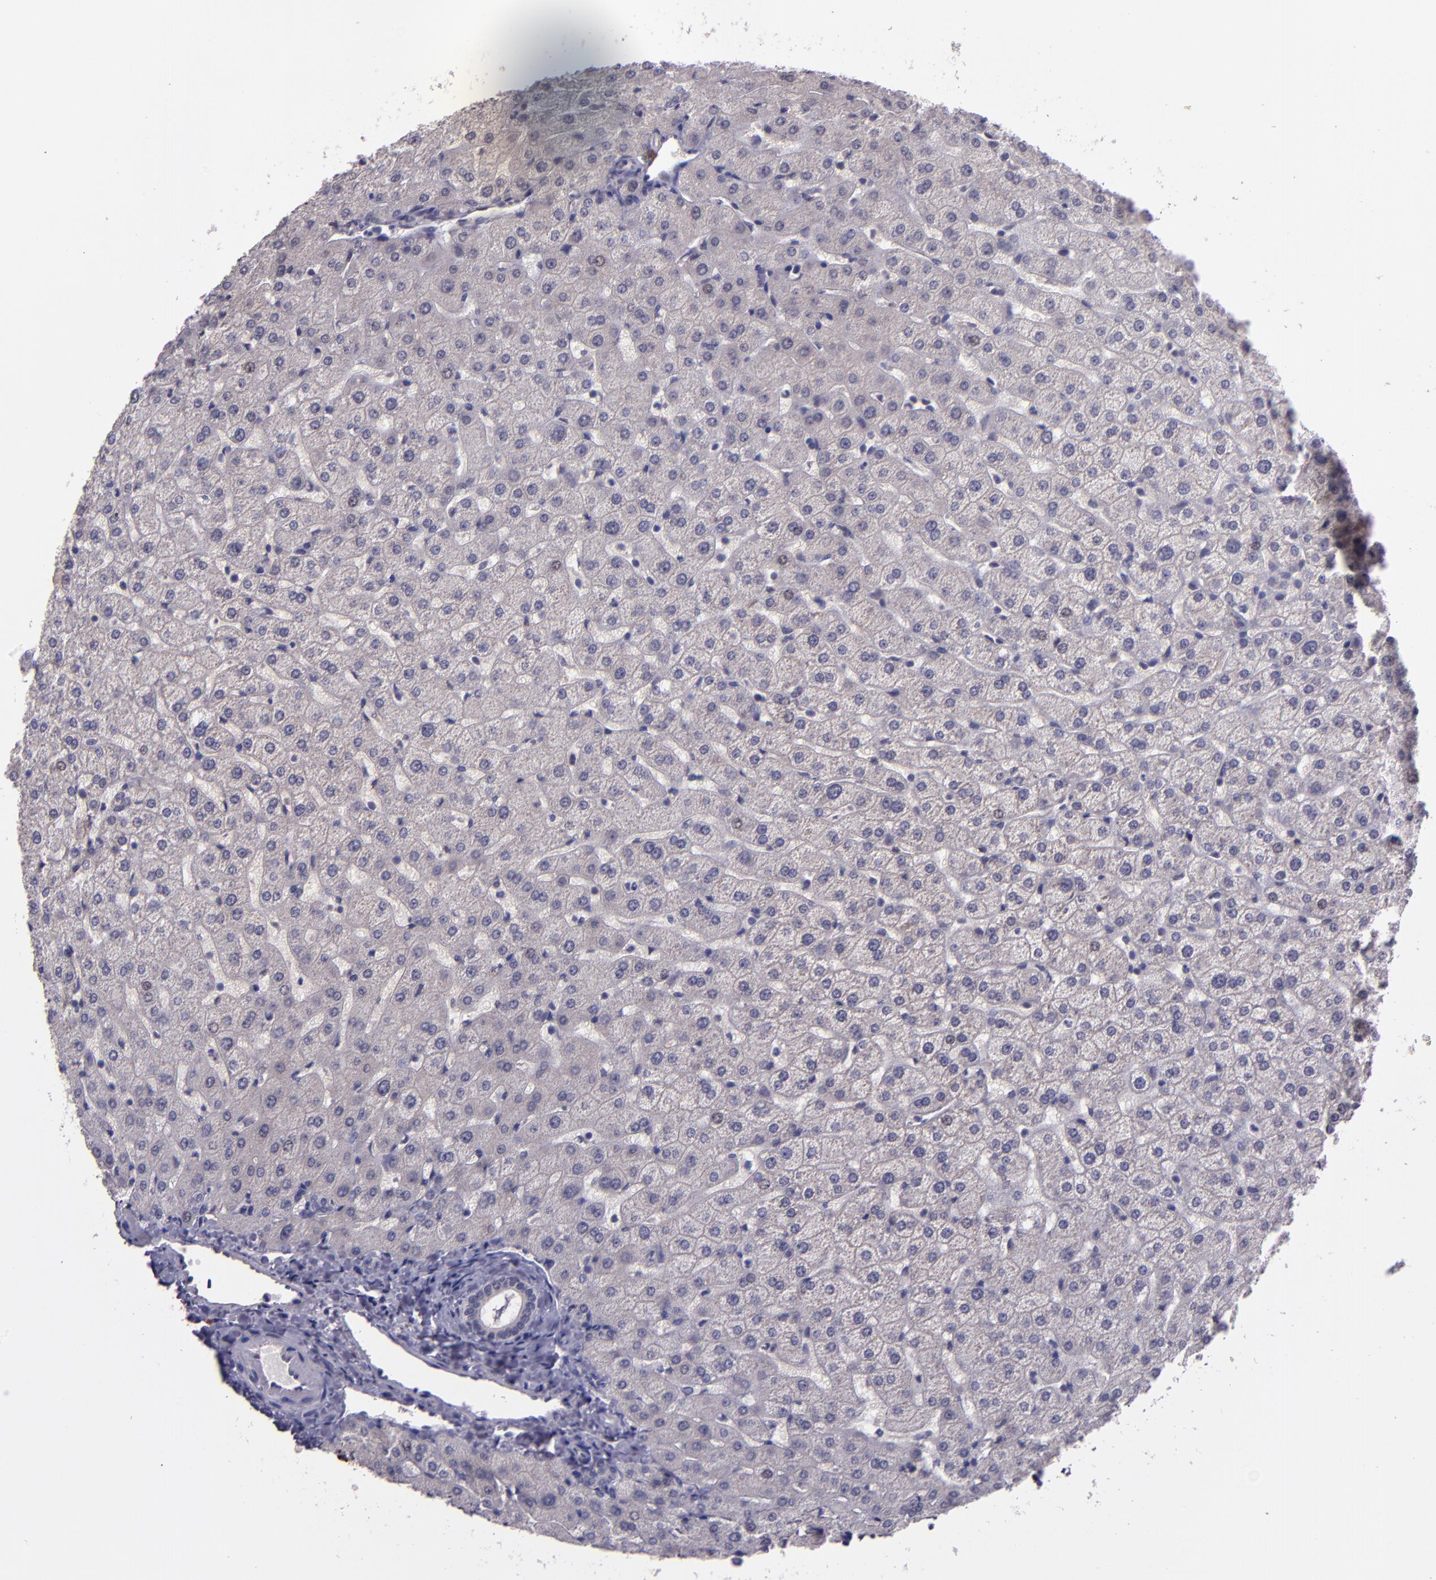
{"staining": {"intensity": "negative", "quantity": "none", "location": "none"}, "tissue": "liver", "cell_type": "Cholangiocytes", "image_type": "normal", "snomed": [{"axis": "morphology", "description": "Normal tissue, NOS"}, {"axis": "morphology", "description": "Fibrosis, NOS"}, {"axis": "topography", "description": "Liver"}], "caption": "The image demonstrates no staining of cholangiocytes in benign liver. (IHC, brightfield microscopy, high magnification).", "gene": "TAF7L", "patient": {"sex": "female", "age": 29}}